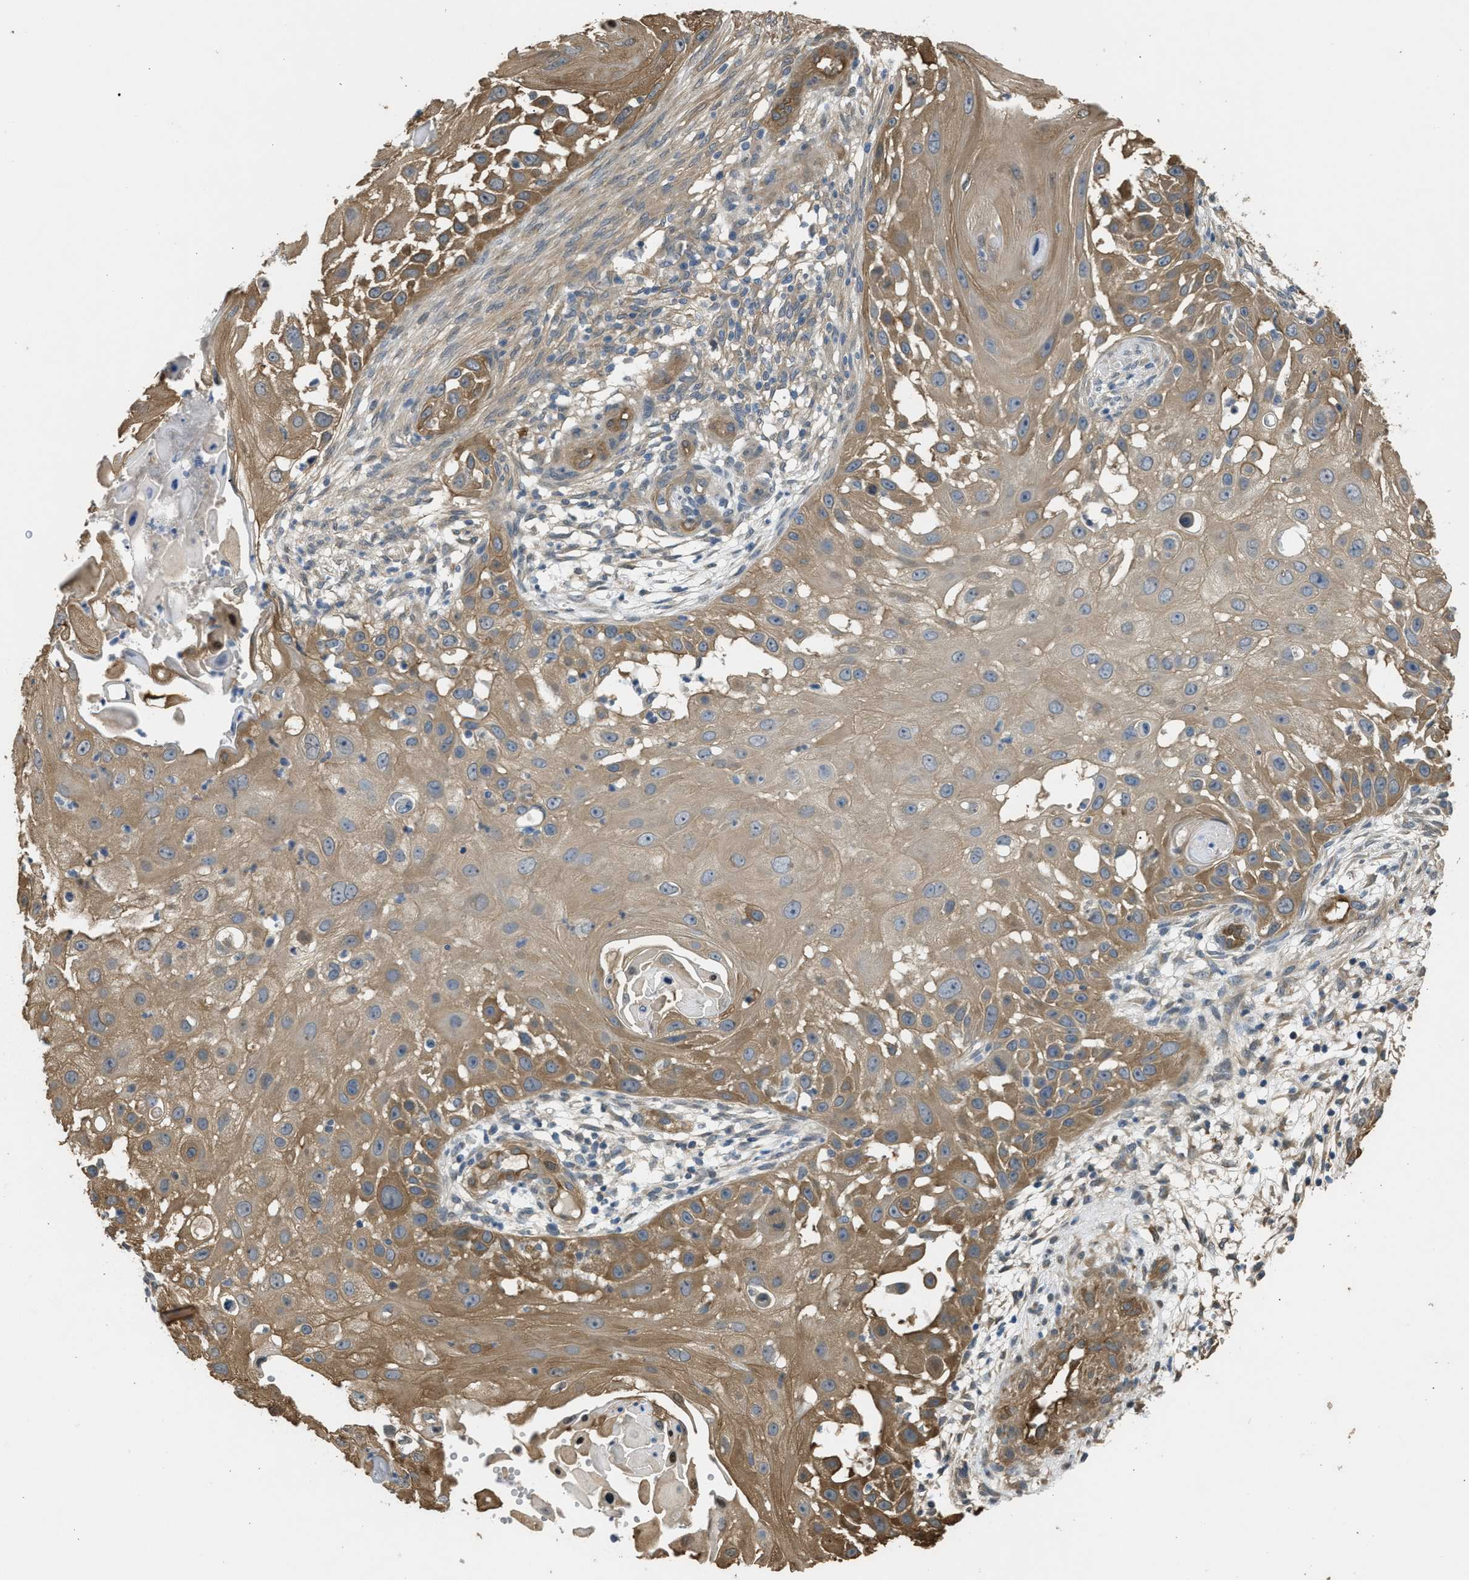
{"staining": {"intensity": "moderate", "quantity": ">75%", "location": "cytoplasmic/membranous"}, "tissue": "skin cancer", "cell_type": "Tumor cells", "image_type": "cancer", "snomed": [{"axis": "morphology", "description": "Squamous cell carcinoma, NOS"}, {"axis": "topography", "description": "Skin"}], "caption": "There is medium levels of moderate cytoplasmic/membranous staining in tumor cells of squamous cell carcinoma (skin), as demonstrated by immunohistochemical staining (brown color).", "gene": "BAG3", "patient": {"sex": "female", "age": 44}}